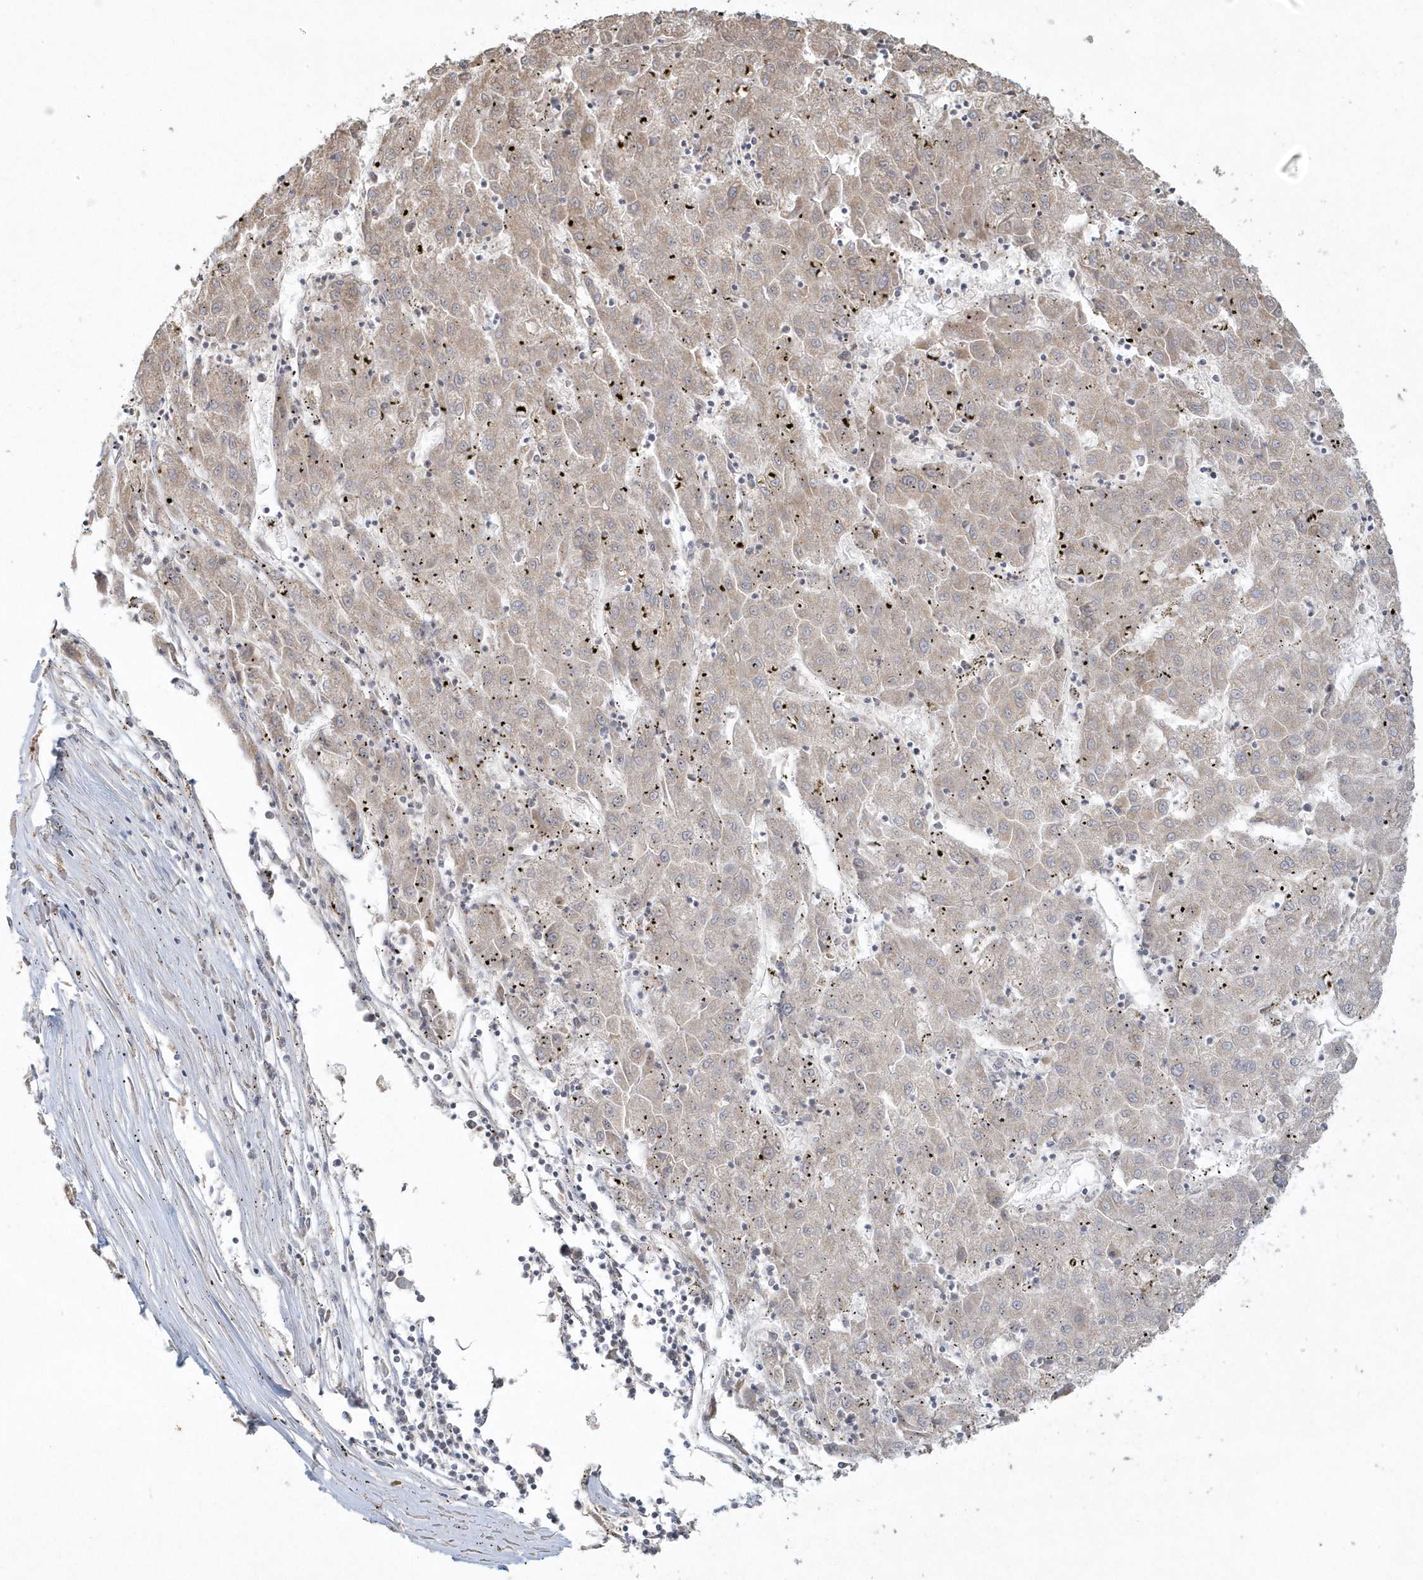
{"staining": {"intensity": "moderate", "quantity": "25%-75%", "location": "cytoplasmic/membranous"}, "tissue": "liver cancer", "cell_type": "Tumor cells", "image_type": "cancer", "snomed": [{"axis": "morphology", "description": "Carcinoma, Hepatocellular, NOS"}, {"axis": "topography", "description": "Liver"}], "caption": "Immunohistochemical staining of liver cancer (hepatocellular carcinoma) shows medium levels of moderate cytoplasmic/membranous protein positivity in approximately 25%-75% of tumor cells. Nuclei are stained in blue.", "gene": "BLTP3A", "patient": {"sex": "male", "age": 72}}